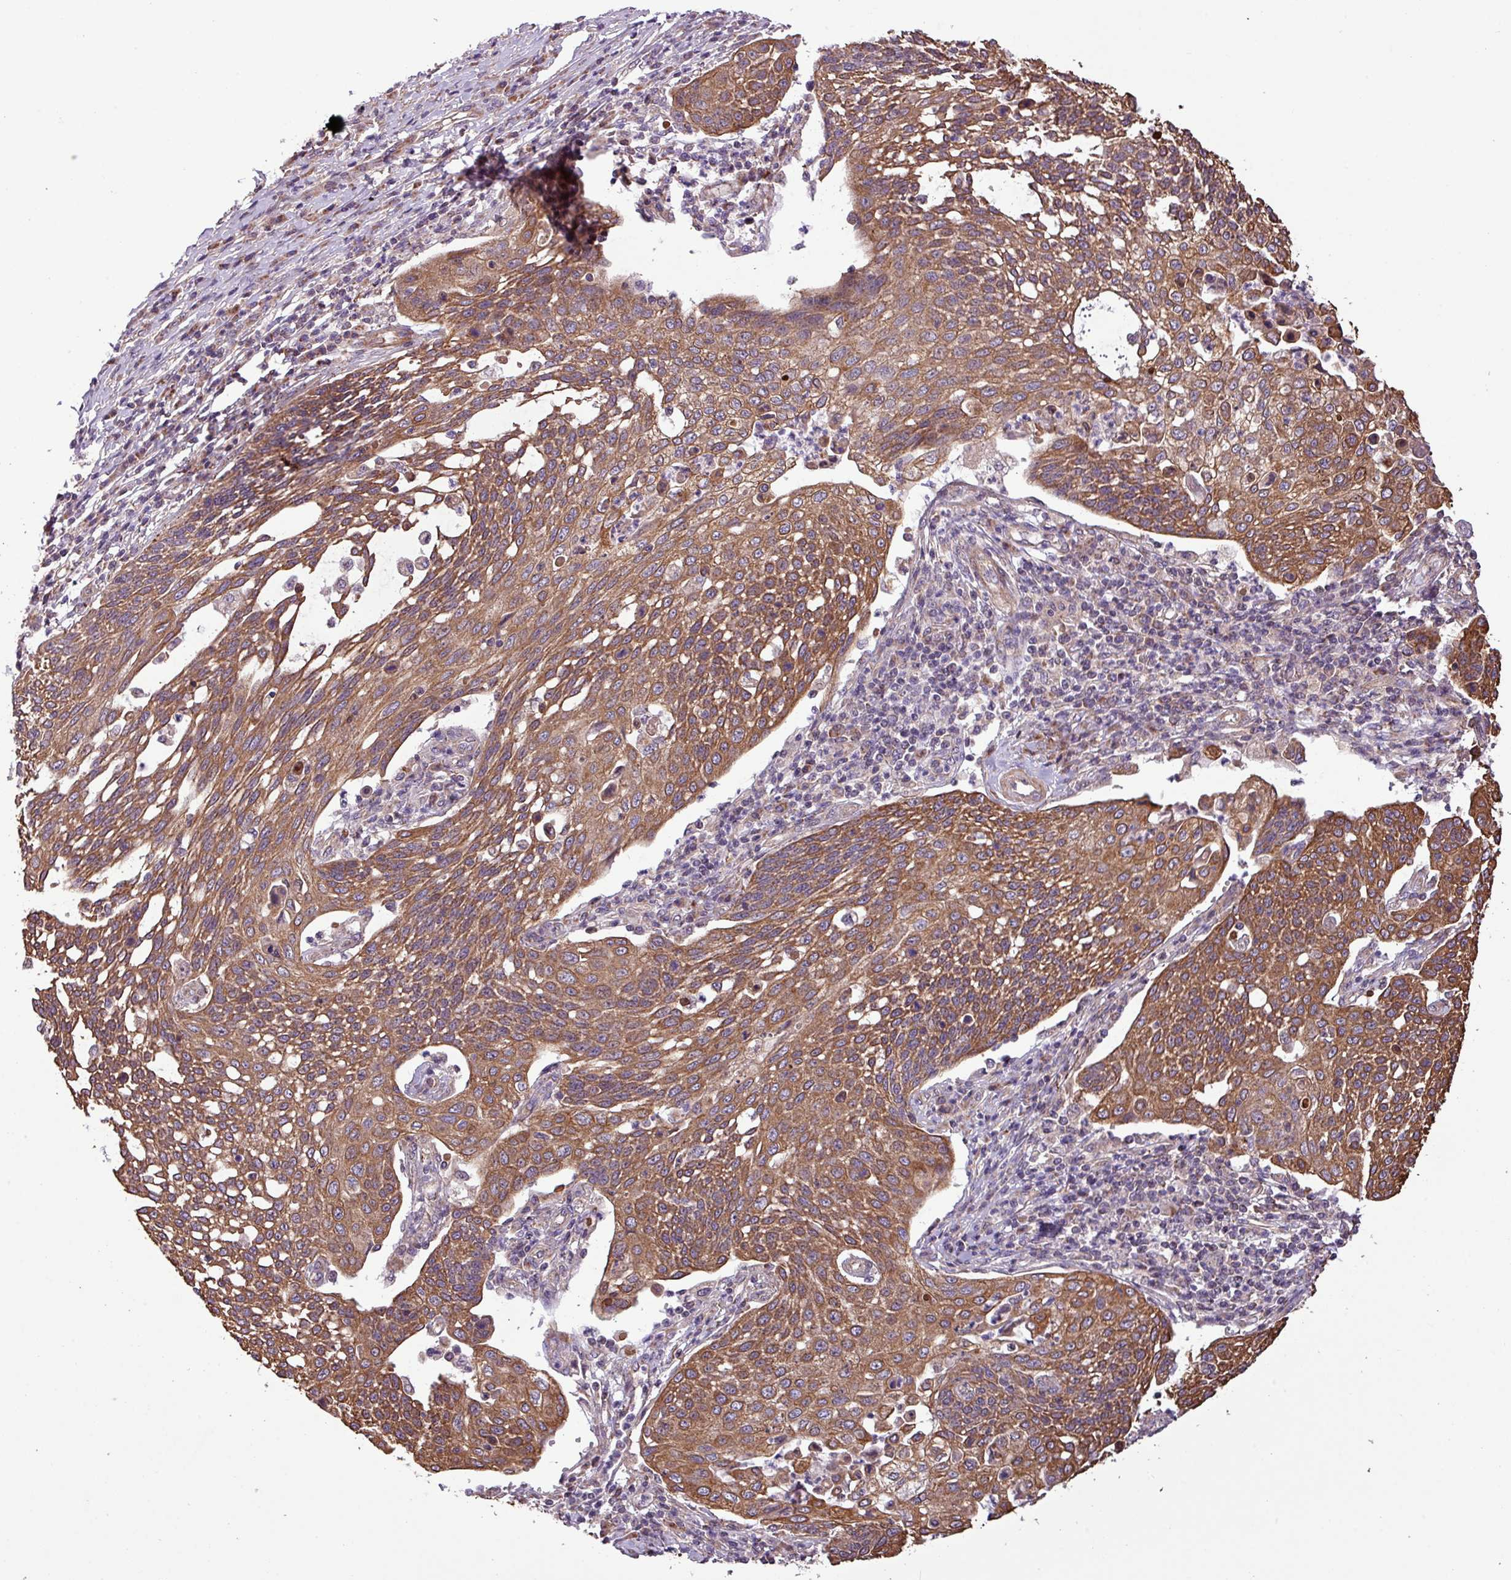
{"staining": {"intensity": "moderate", "quantity": ">75%", "location": "cytoplasmic/membranous"}, "tissue": "cervical cancer", "cell_type": "Tumor cells", "image_type": "cancer", "snomed": [{"axis": "morphology", "description": "Squamous cell carcinoma, NOS"}, {"axis": "topography", "description": "Cervix"}], "caption": "Tumor cells reveal medium levels of moderate cytoplasmic/membranous expression in about >75% of cells in cervical cancer.", "gene": "TIMM10B", "patient": {"sex": "female", "age": 34}}